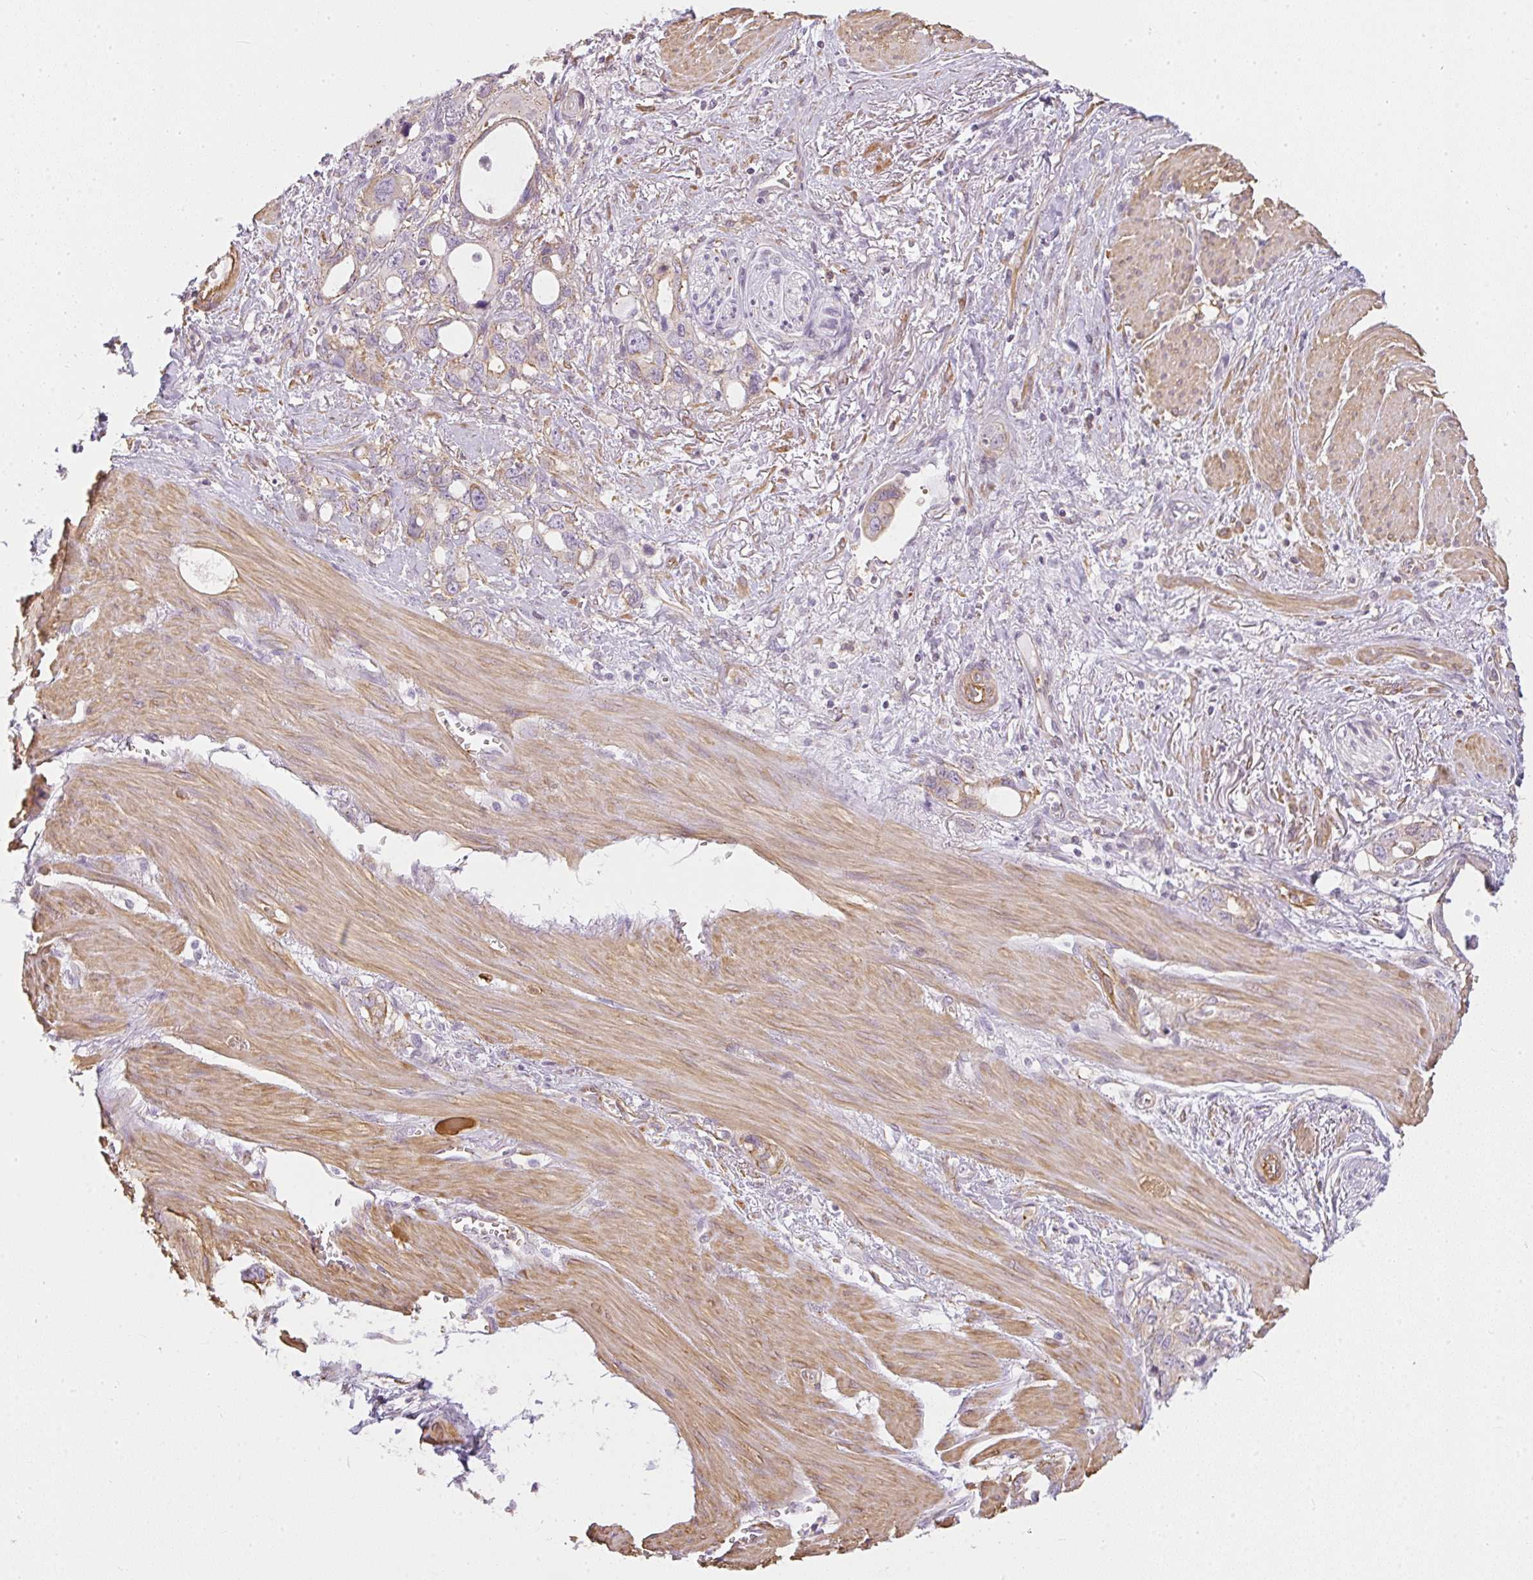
{"staining": {"intensity": "weak", "quantity": "<25%", "location": "cytoplasmic/membranous"}, "tissue": "stomach cancer", "cell_type": "Tumor cells", "image_type": "cancer", "snomed": [{"axis": "morphology", "description": "Adenocarcinoma, NOS"}, {"axis": "topography", "description": "Stomach, upper"}], "caption": "Stomach cancer (adenocarcinoma) stained for a protein using IHC reveals no expression tumor cells.", "gene": "SULF1", "patient": {"sex": "male", "age": 74}}